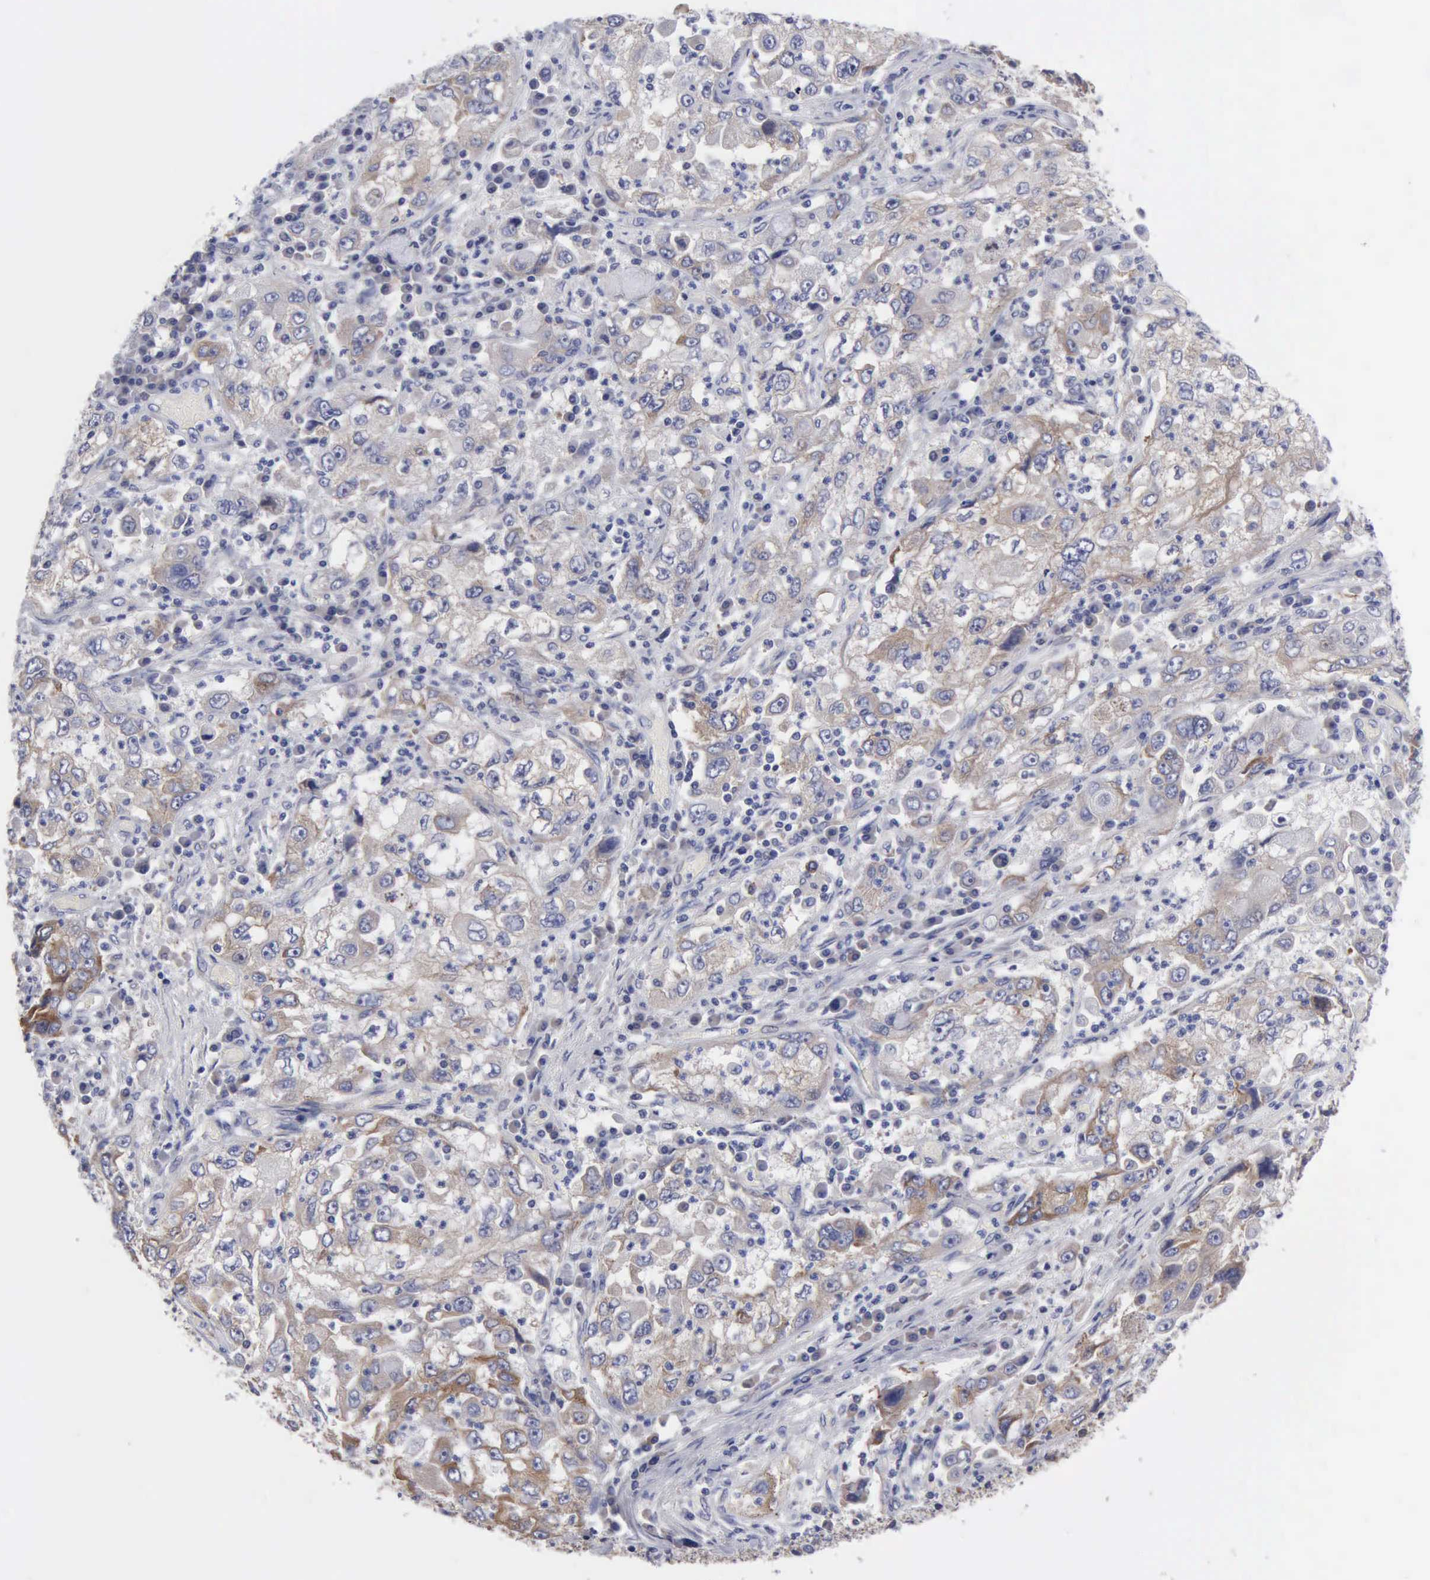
{"staining": {"intensity": "moderate", "quantity": "25%-75%", "location": "cytoplasmic/membranous"}, "tissue": "cervical cancer", "cell_type": "Tumor cells", "image_type": "cancer", "snomed": [{"axis": "morphology", "description": "Squamous cell carcinoma, NOS"}, {"axis": "topography", "description": "Cervix"}], "caption": "Immunohistochemical staining of cervical squamous cell carcinoma reveals medium levels of moderate cytoplasmic/membranous staining in about 25%-75% of tumor cells.", "gene": "TXLNG", "patient": {"sex": "female", "age": 36}}